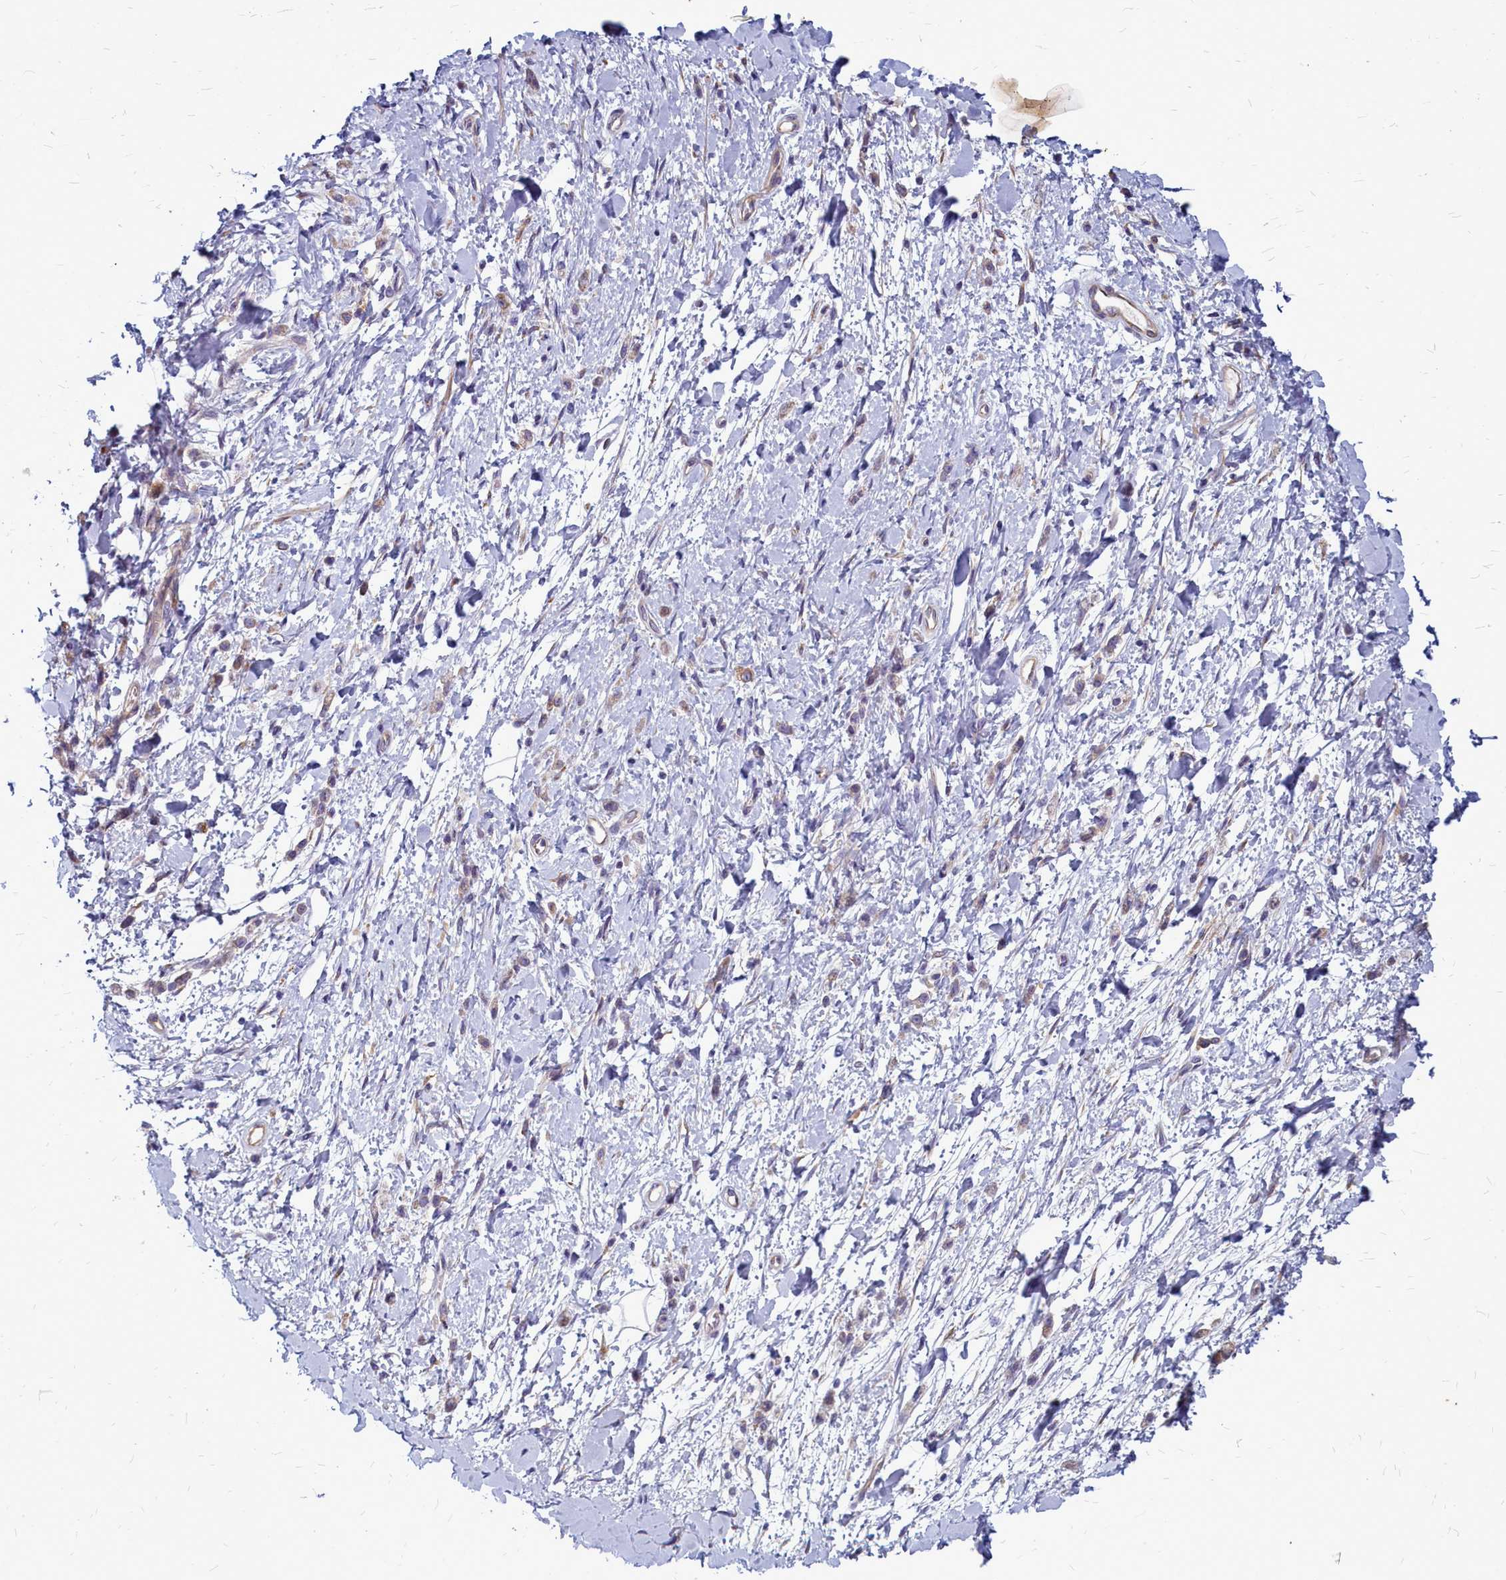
{"staining": {"intensity": "weak", "quantity": "<25%", "location": "cytoplasmic/membranous"}, "tissue": "stomach cancer", "cell_type": "Tumor cells", "image_type": "cancer", "snomed": [{"axis": "morphology", "description": "Adenocarcinoma, NOS"}, {"axis": "topography", "description": "Stomach"}], "caption": "Human adenocarcinoma (stomach) stained for a protein using immunohistochemistry (IHC) reveals no staining in tumor cells.", "gene": "SMPD4", "patient": {"sex": "female", "age": 60}}